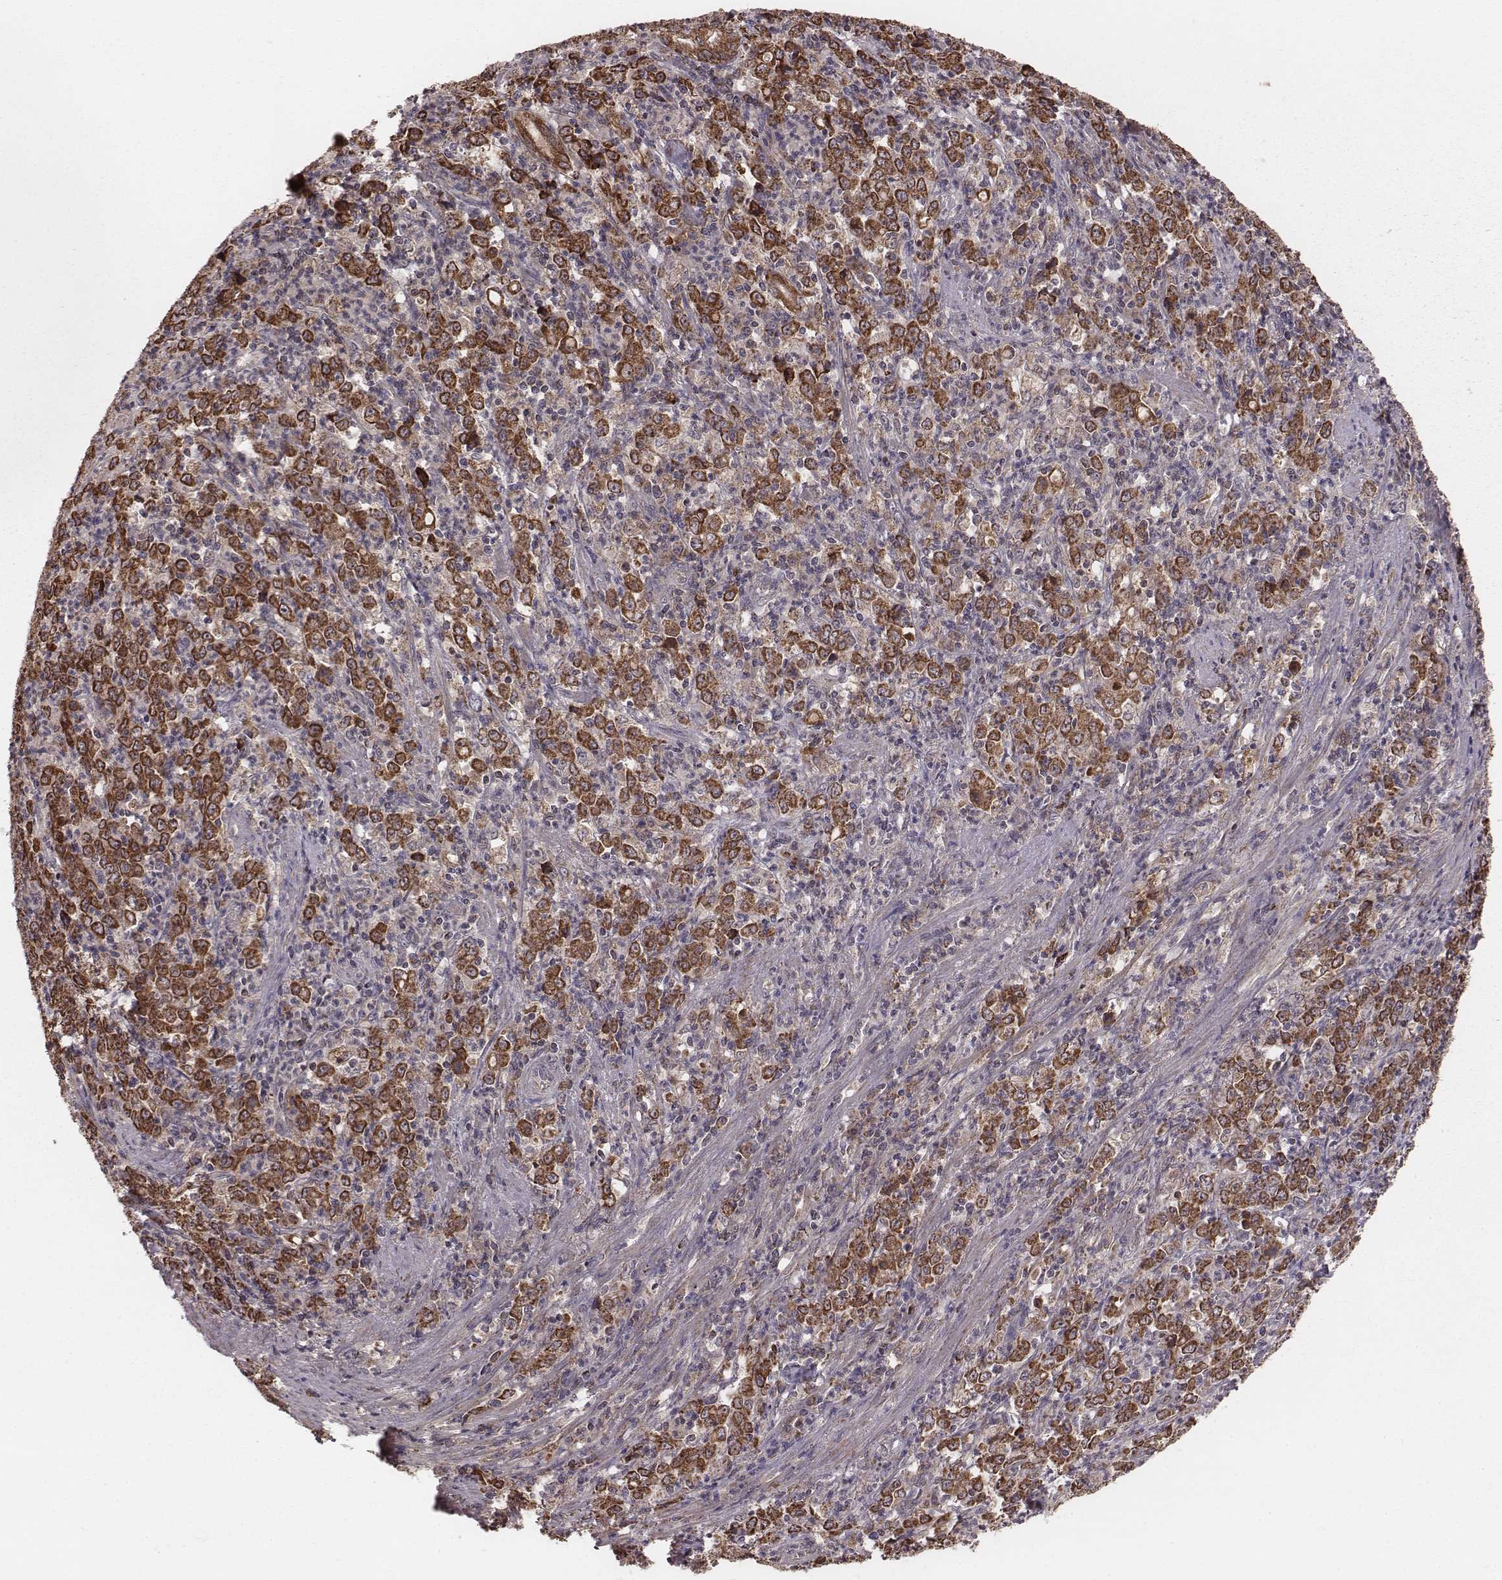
{"staining": {"intensity": "strong", "quantity": ">75%", "location": "cytoplasmic/membranous"}, "tissue": "stomach cancer", "cell_type": "Tumor cells", "image_type": "cancer", "snomed": [{"axis": "morphology", "description": "Adenocarcinoma, NOS"}, {"axis": "topography", "description": "Stomach, lower"}], "caption": "Immunohistochemistry (IHC) of stomach adenocarcinoma demonstrates high levels of strong cytoplasmic/membranous positivity in approximately >75% of tumor cells.", "gene": "PDCD2L", "patient": {"sex": "female", "age": 71}}